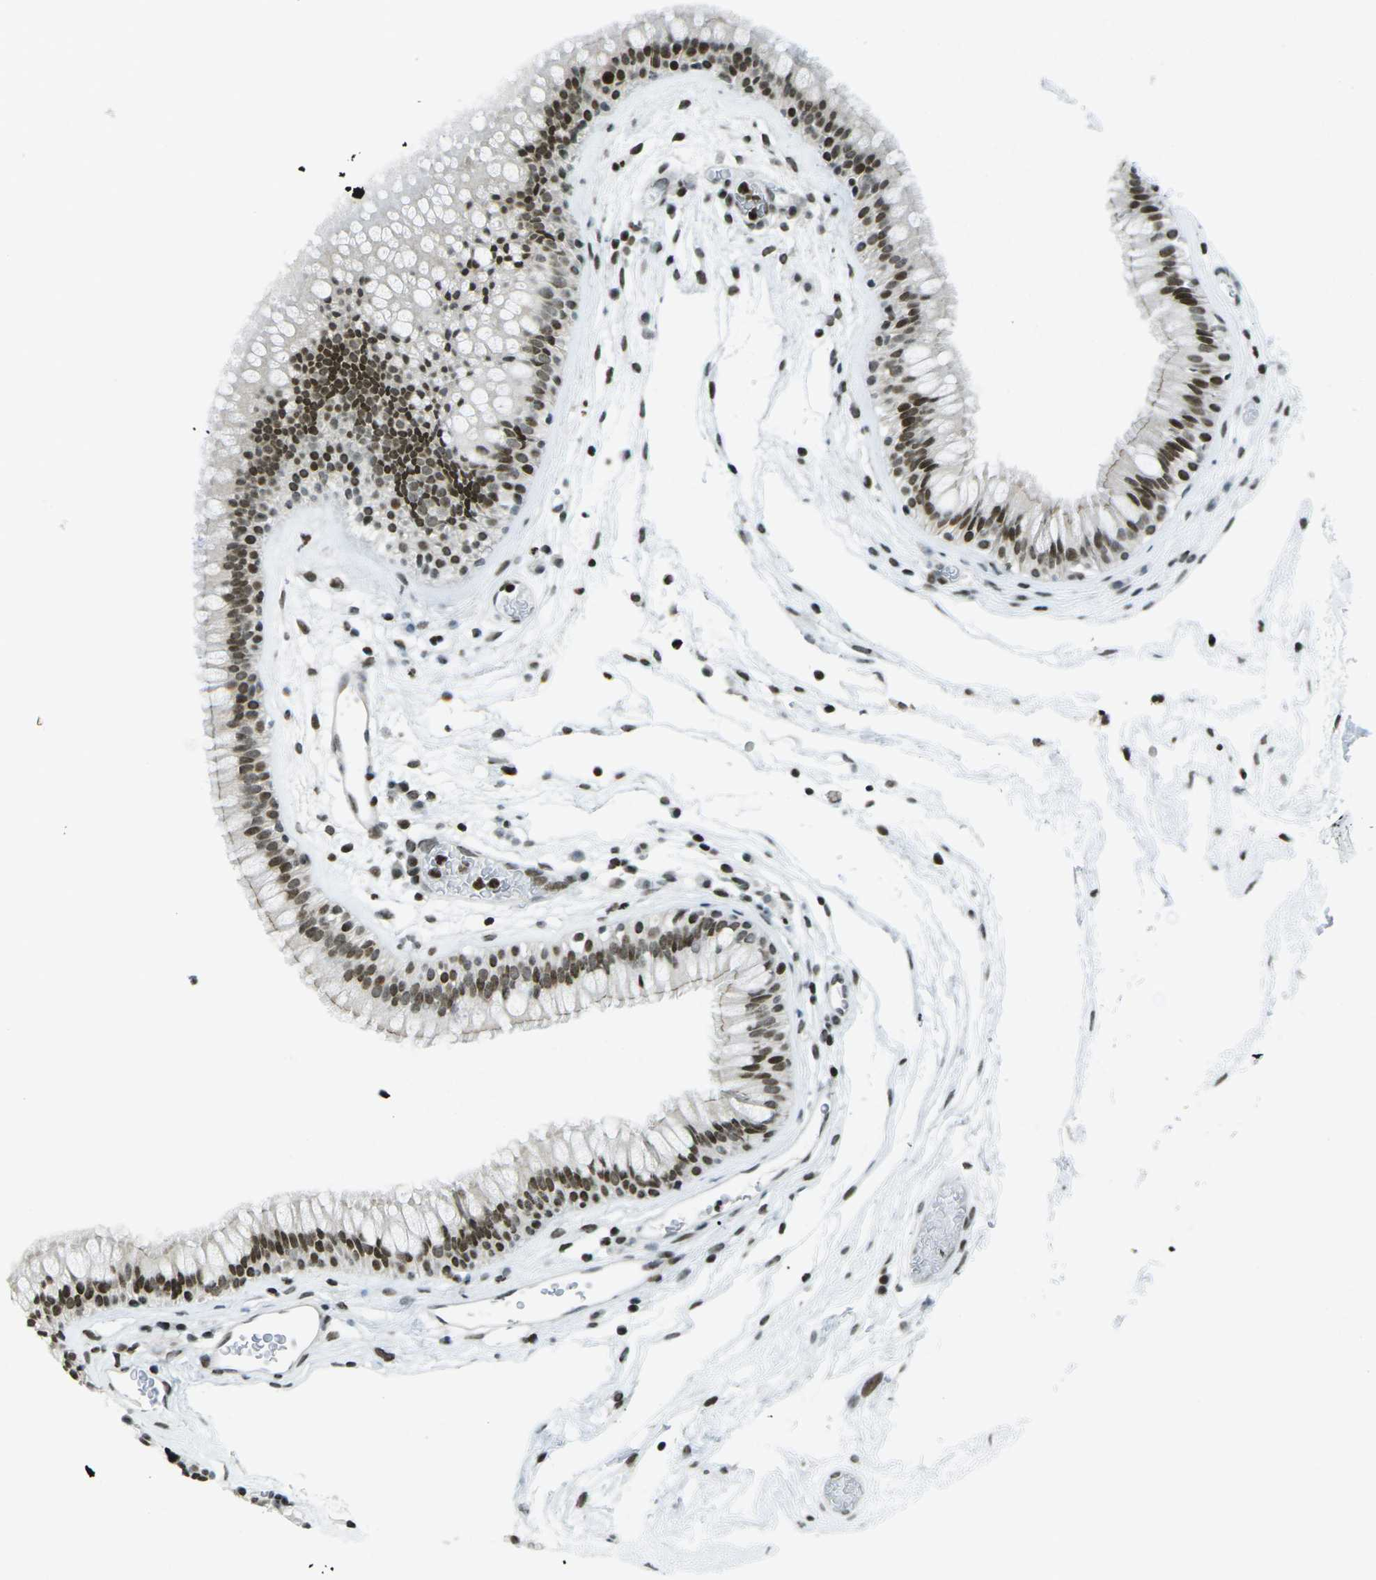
{"staining": {"intensity": "strong", "quantity": ">75%", "location": "nuclear"}, "tissue": "nasopharynx", "cell_type": "Respiratory epithelial cells", "image_type": "normal", "snomed": [{"axis": "morphology", "description": "Normal tissue, NOS"}, {"axis": "morphology", "description": "Inflammation, NOS"}, {"axis": "topography", "description": "Nasopharynx"}], "caption": "Immunohistochemistry (IHC) of unremarkable human nasopharynx shows high levels of strong nuclear expression in approximately >75% of respiratory epithelial cells. The protein is stained brown, and the nuclei are stained in blue (DAB IHC with brightfield microscopy, high magnification).", "gene": "EME1", "patient": {"sex": "male", "age": 48}}